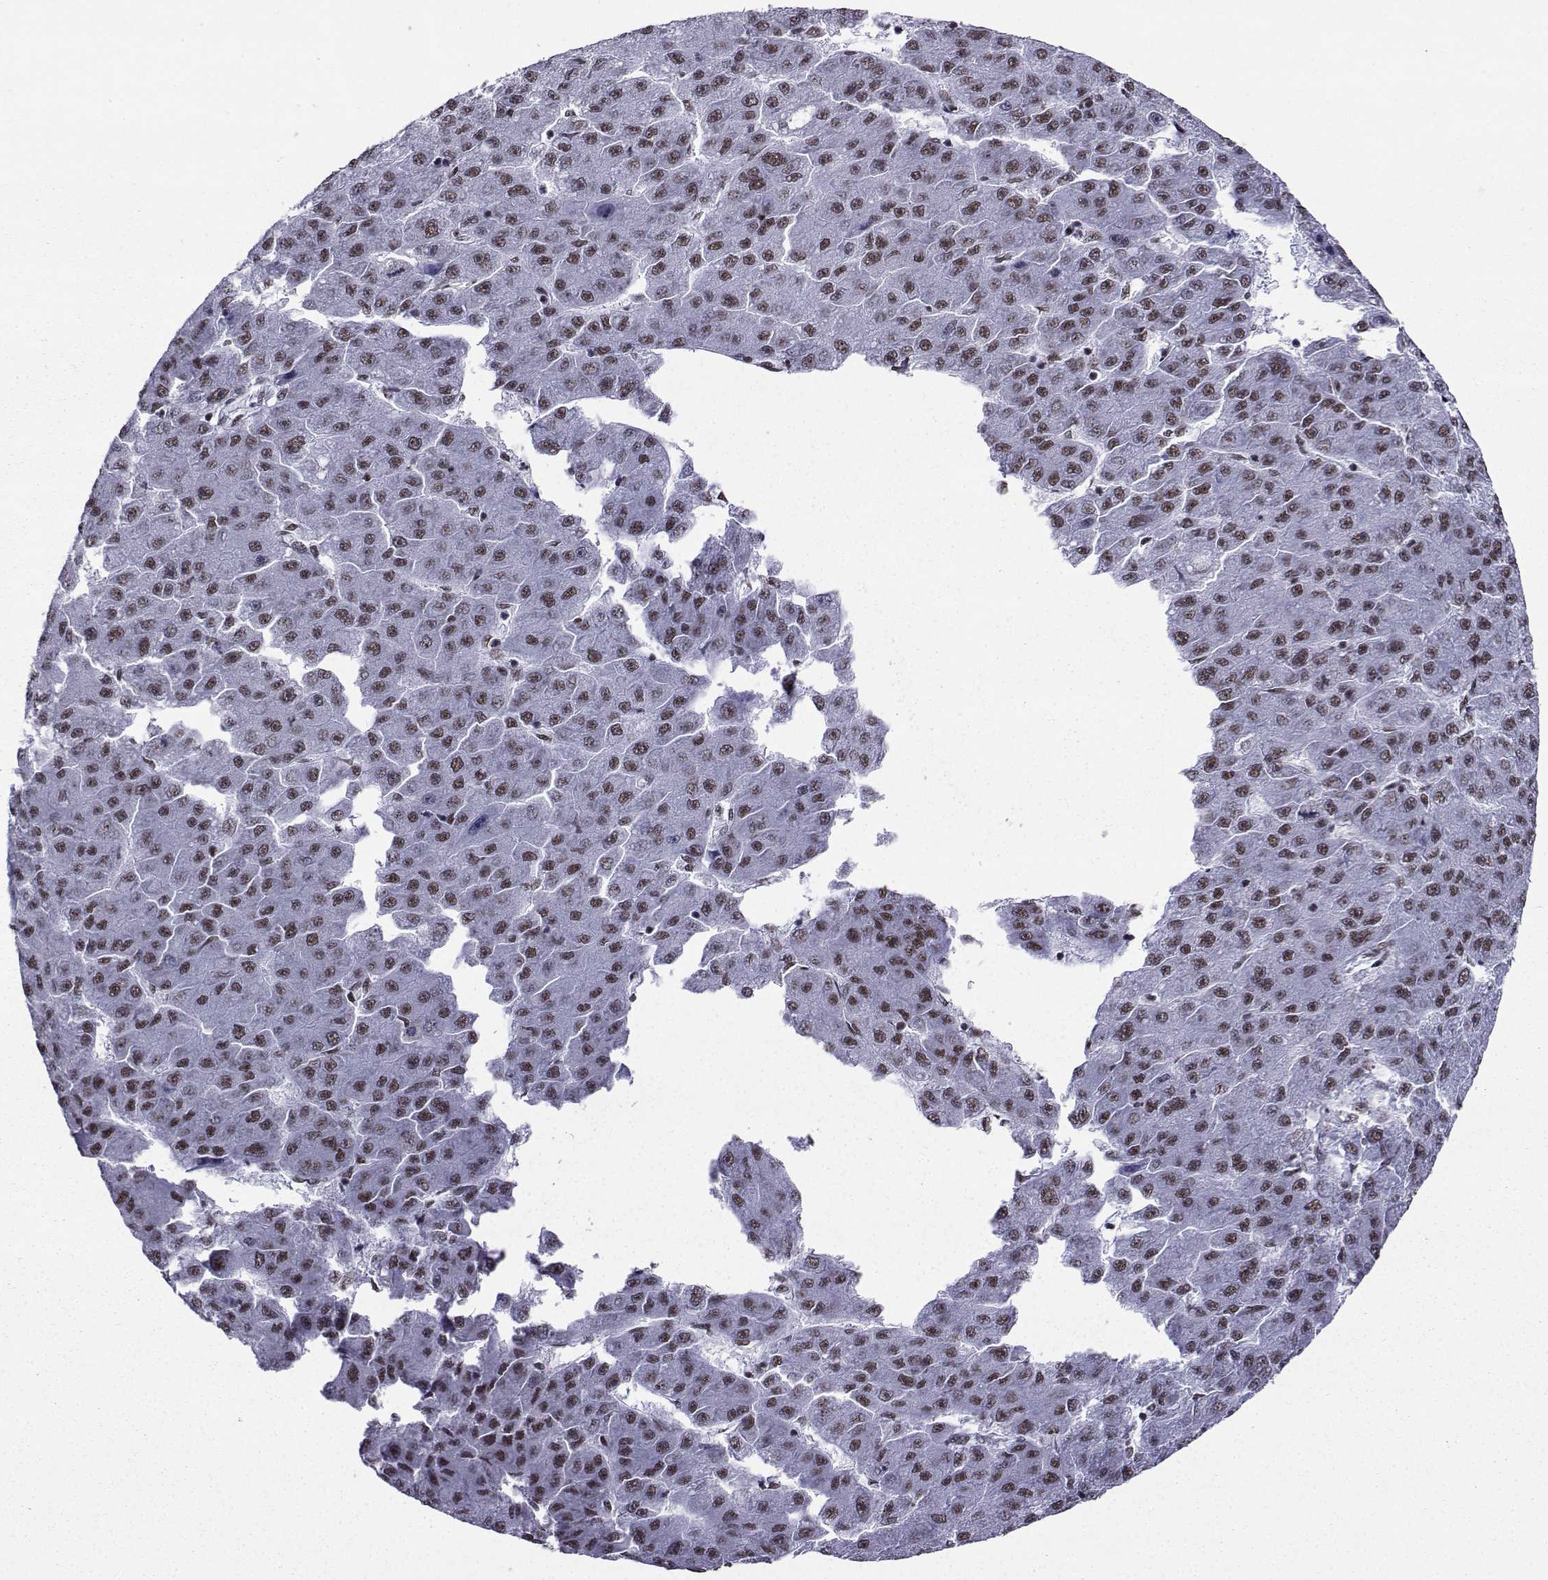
{"staining": {"intensity": "weak", "quantity": "25%-75%", "location": "nuclear"}, "tissue": "liver cancer", "cell_type": "Tumor cells", "image_type": "cancer", "snomed": [{"axis": "morphology", "description": "Carcinoma, Hepatocellular, NOS"}, {"axis": "topography", "description": "Liver"}], "caption": "A histopathology image of human liver hepatocellular carcinoma stained for a protein displays weak nuclear brown staining in tumor cells.", "gene": "SNRPB2", "patient": {"sex": "male", "age": 67}}